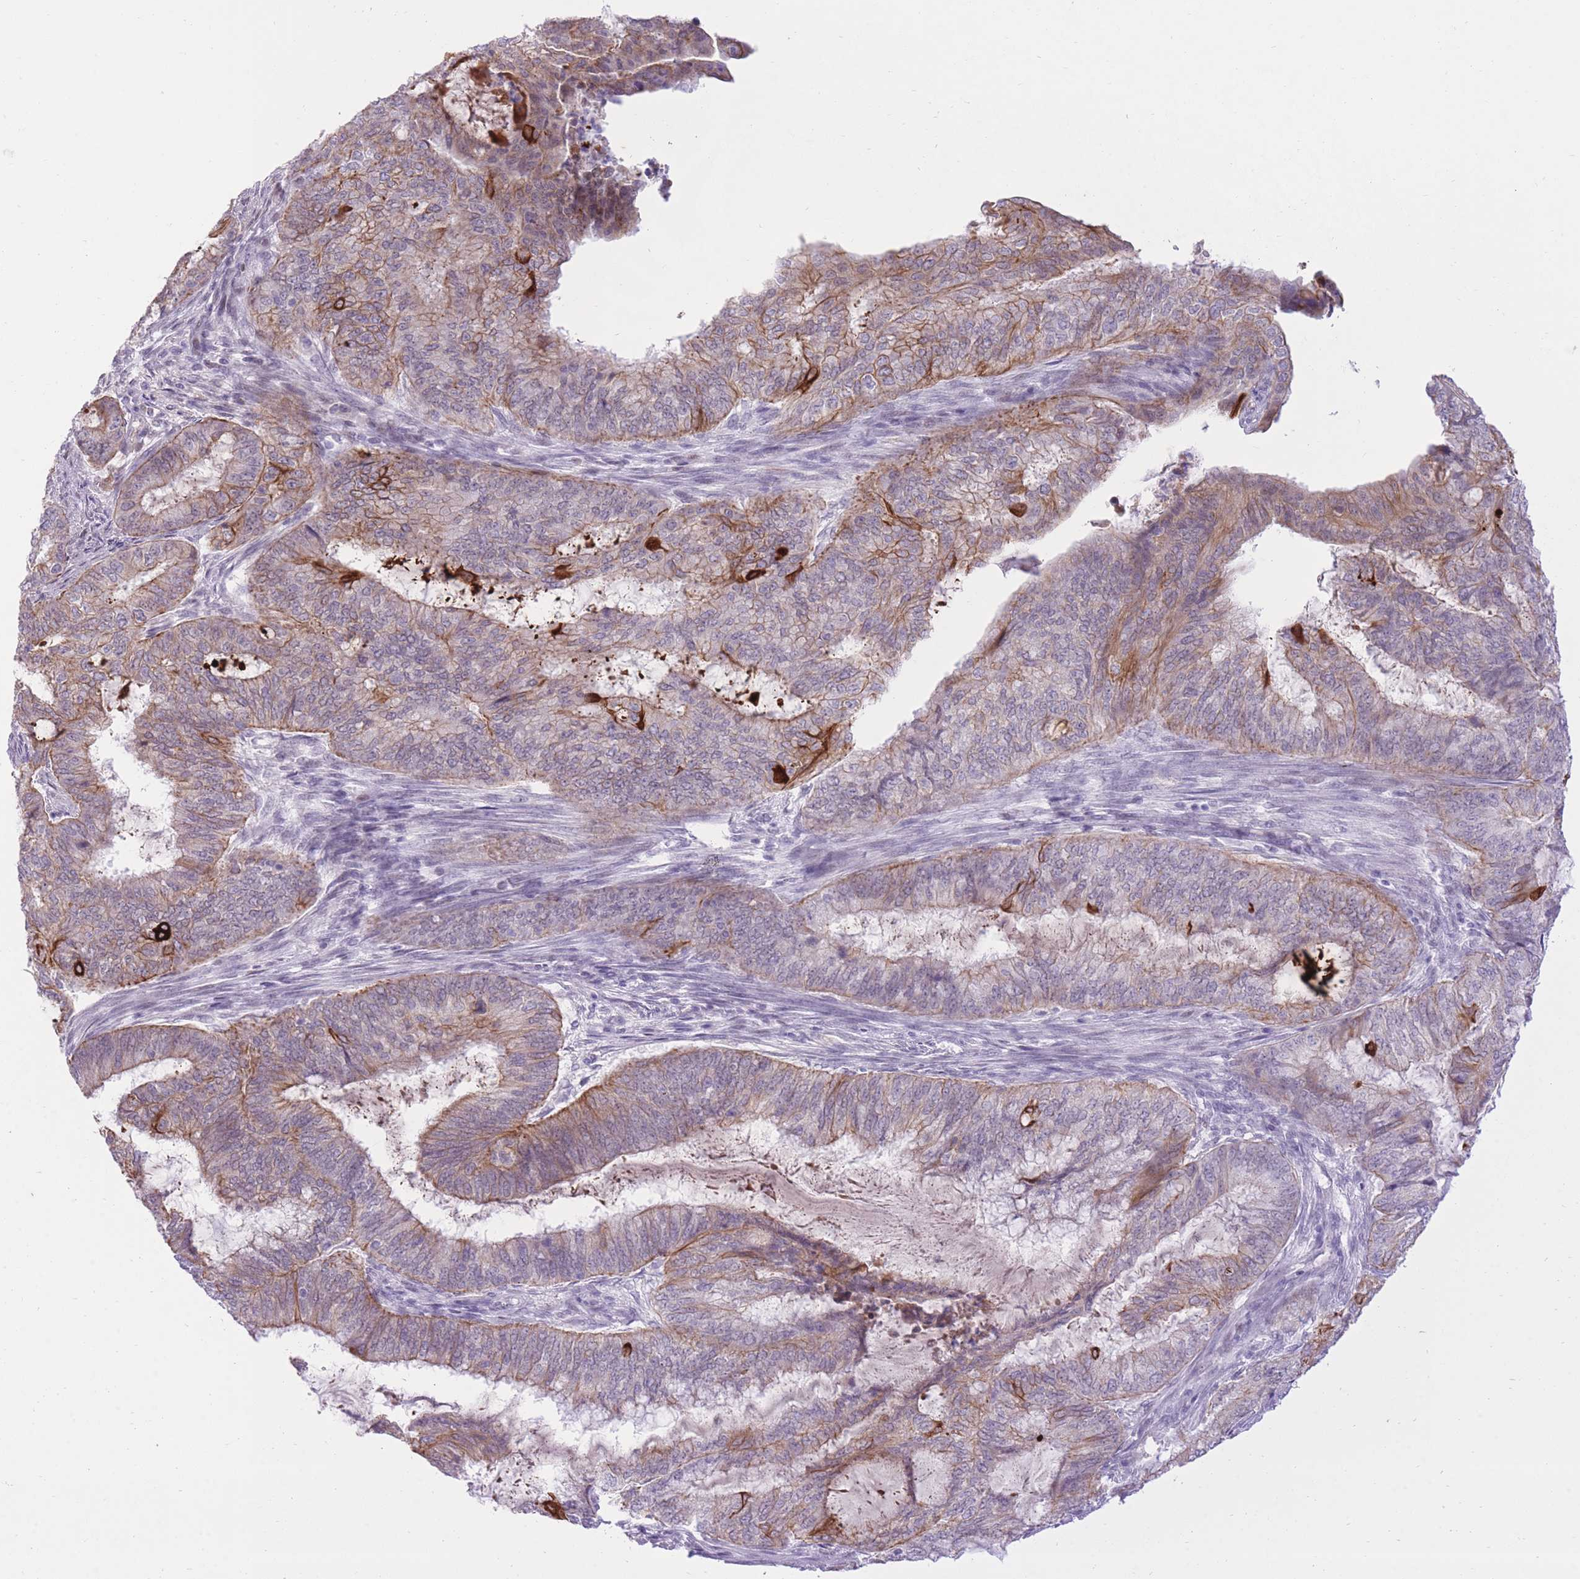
{"staining": {"intensity": "strong", "quantity": "<25%", "location": "cytoplasmic/membranous"}, "tissue": "endometrial cancer", "cell_type": "Tumor cells", "image_type": "cancer", "snomed": [{"axis": "morphology", "description": "Adenocarcinoma, NOS"}, {"axis": "topography", "description": "Endometrium"}], "caption": "Immunohistochemical staining of endometrial cancer reveals medium levels of strong cytoplasmic/membranous protein staining in approximately <25% of tumor cells.", "gene": "MEIS3", "patient": {"sex": "female", "age": 51}}